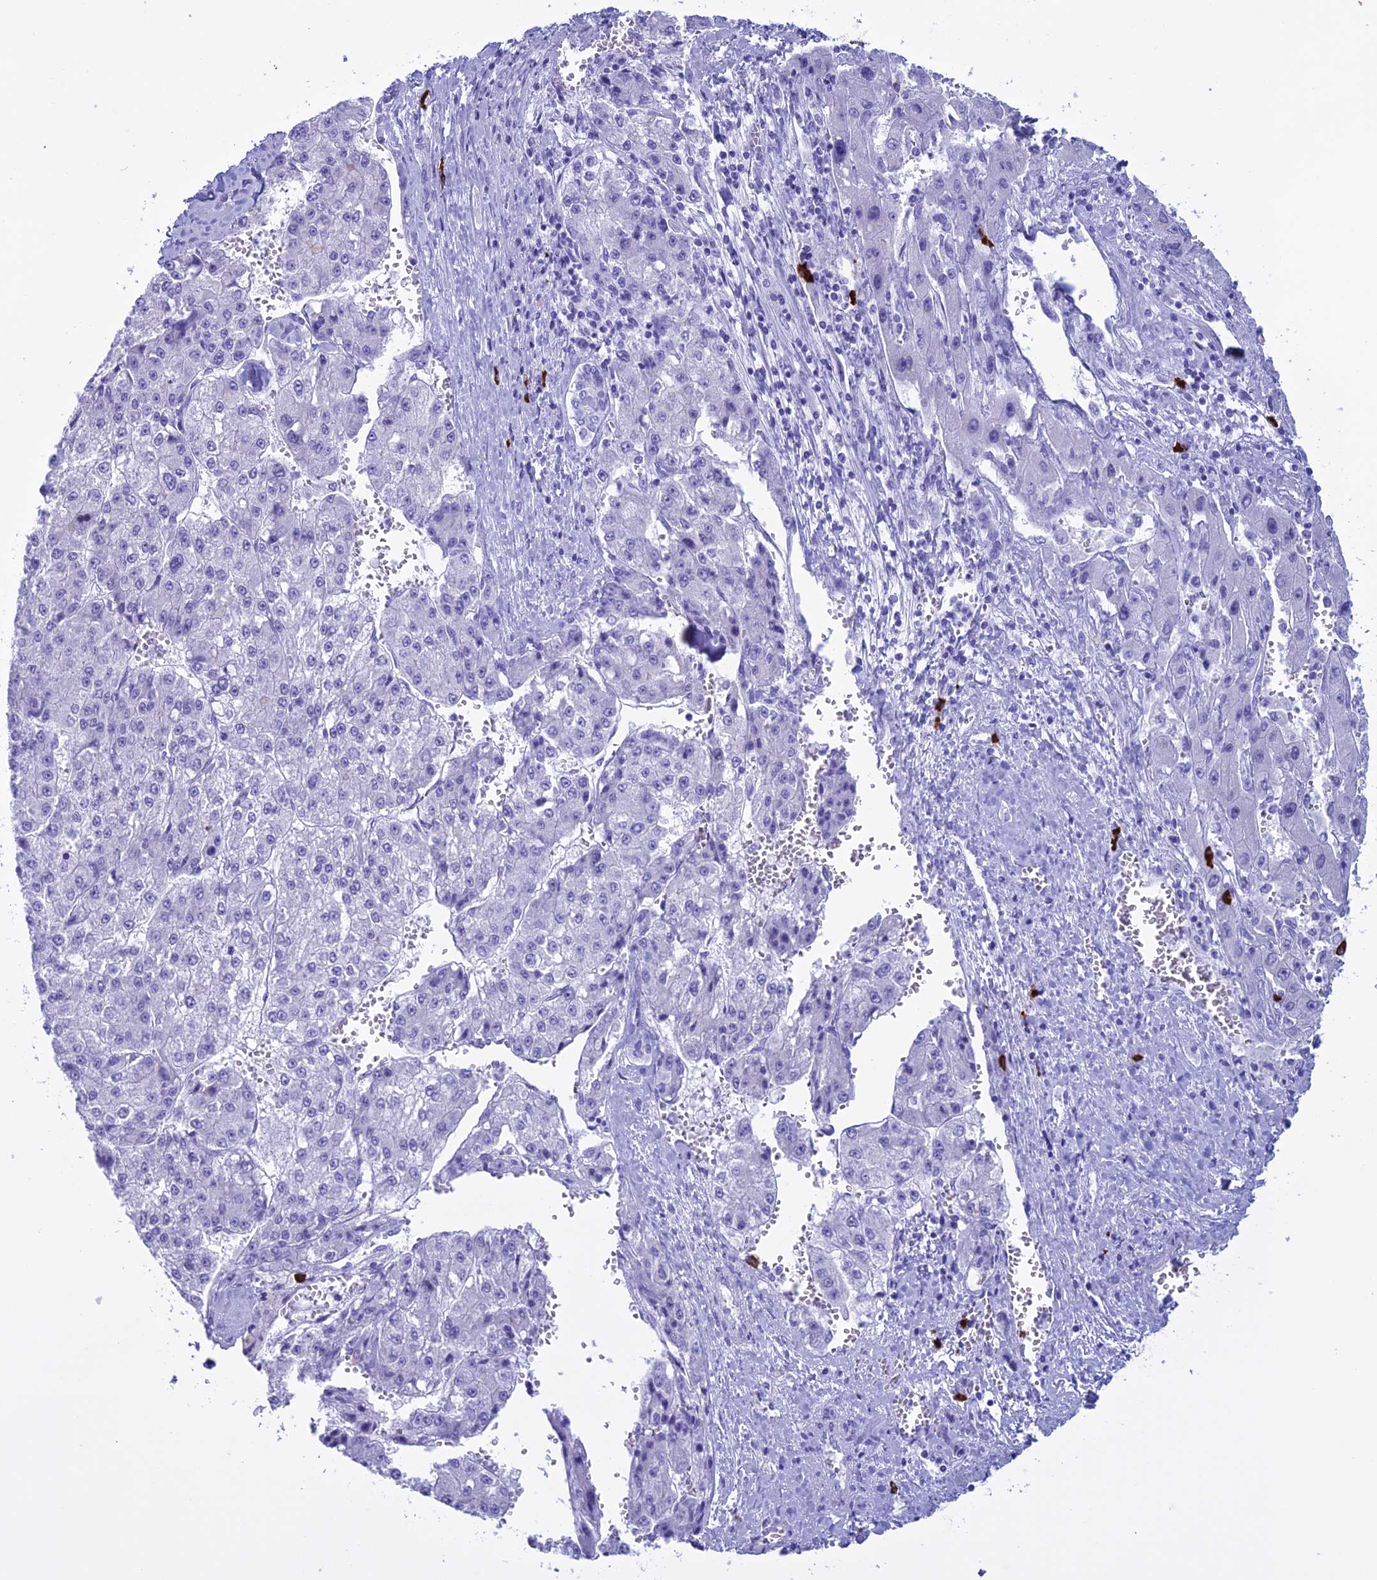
{"staining": {"intensity": "negative", "quantity": "none", "location": "none"}, "tissue": "liver cancer", "cell_type": "Tumor cells", "image_type": "cancer", "snomed": [{"axis": "morphology", "description": "Carcinoma, Hepatocellular, NOS"}, {"axis": "topography", "description": "Liver"}], "caption": "Tumor cells show no significant staining in hepatocellular carcinoma (liver).", "gene": "MZB1", "patient": {"sex": "female", "age": 73}}